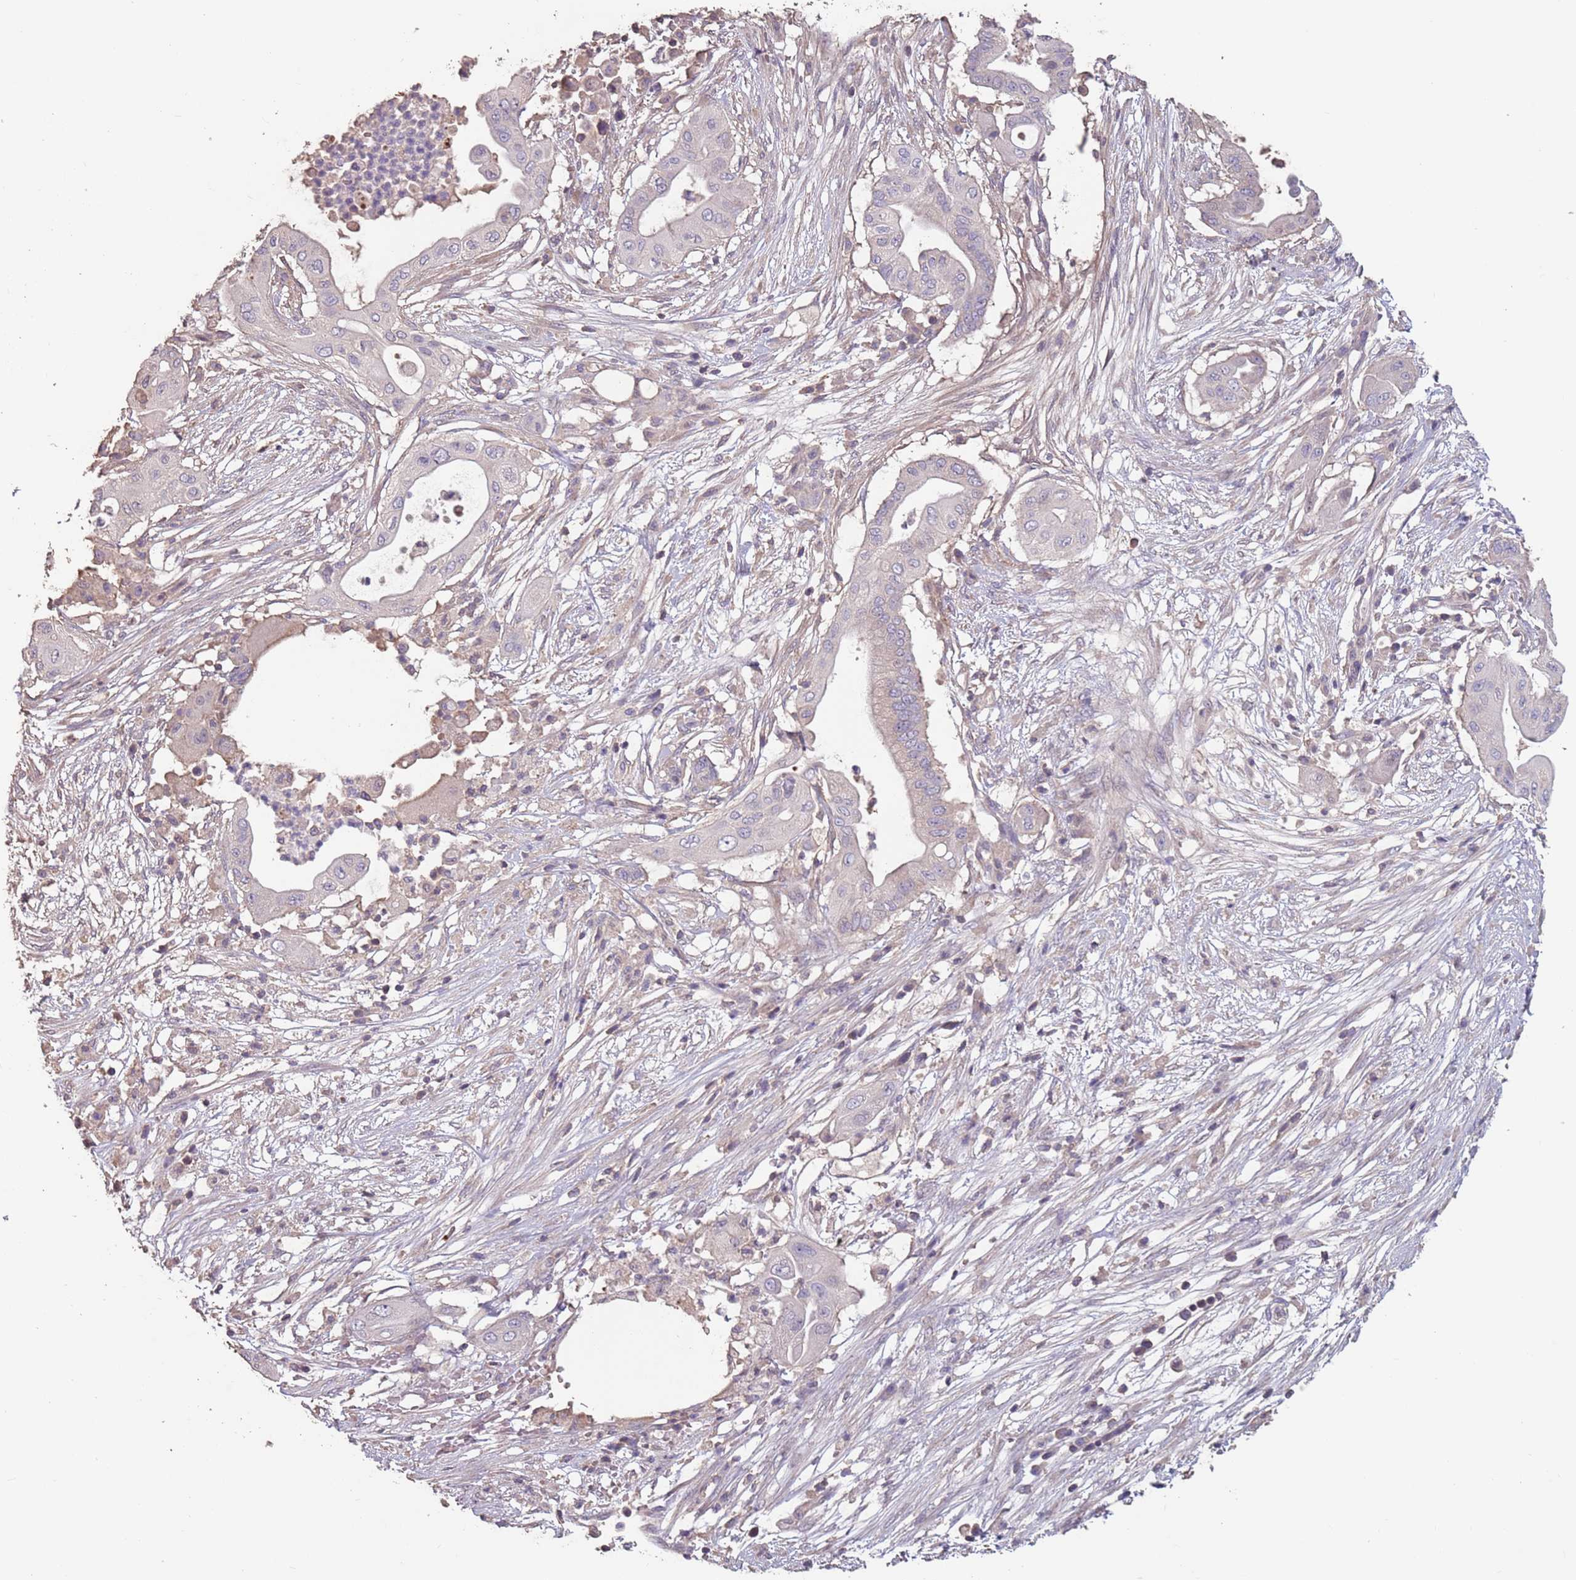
{"staining": {"intensity": "negative", "quantity": "none", "location": "none"}, "tissue": "pancreatic cancer", "cell_type": "Tumor cells", "image_type": "cancer", "snomed": [{"axis": "morphology", "description": "Adenocarcinoma, NOS"}, {"axis": "topography", "description": "Pancreas"}], "caption": "Pancreatic cancer (adenocarcinoma) stained for a protein using IHC displays no expression tumor cells.", "gene": "MBD3L1", "patient": {"sex": "male", "age": 68}}